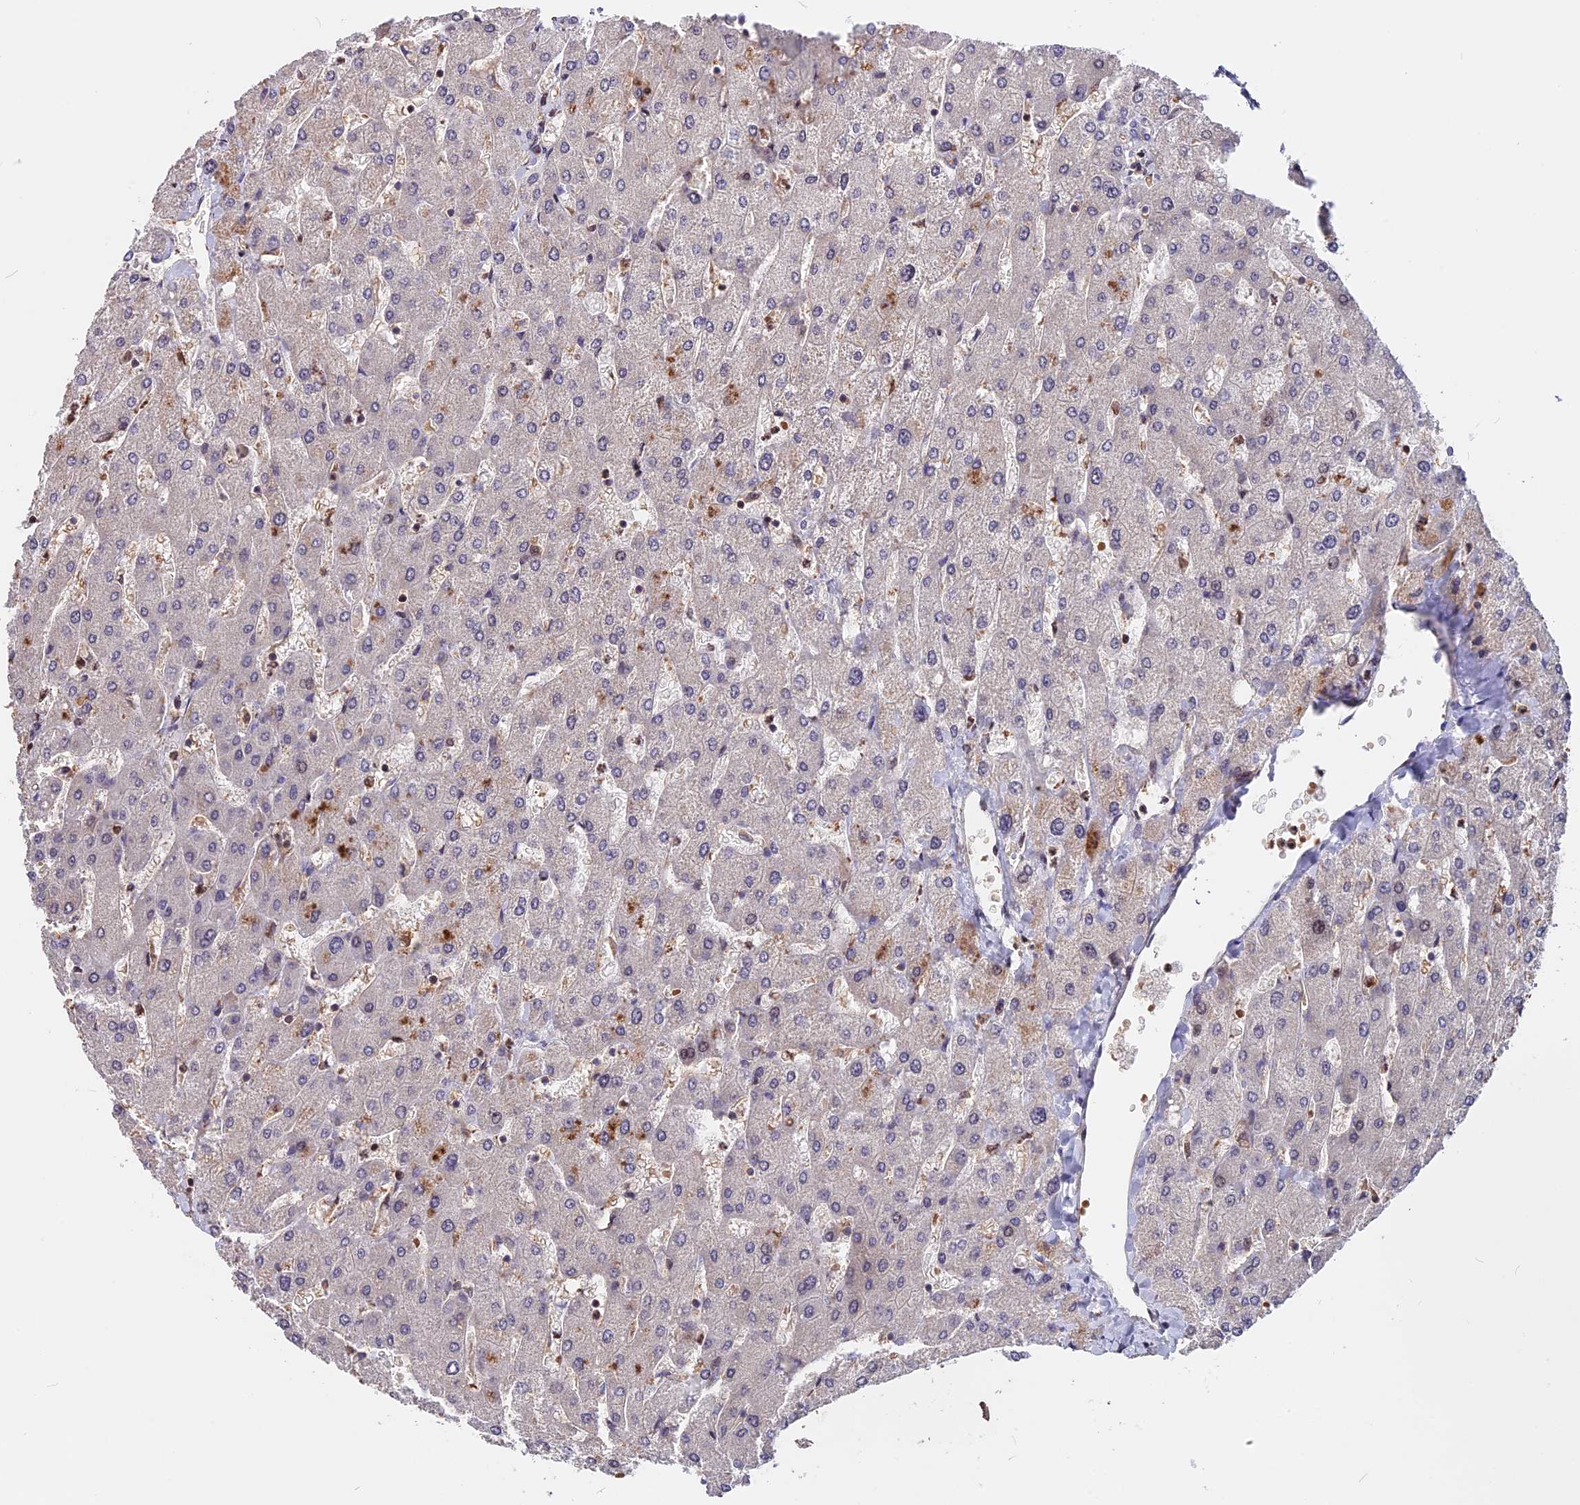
{"staining": {"intensity": "negative", "quantity": "none", "location": "none"}, "tissue": "liver", "cell_type": "Cholangiocytes", "image_type": "normal", "snomed": [{"axis": "morphology", "description": "Normal tissue, NOS"}, {"axis": "topography", "description": "Liver"}], "caption": "The photomicrograph displays no significant positivity in cholangiocytes of liver. Nuclei are stained in blue.", "gene": "ZC3H10", "patient": {"sex": "male", "age": 55}}